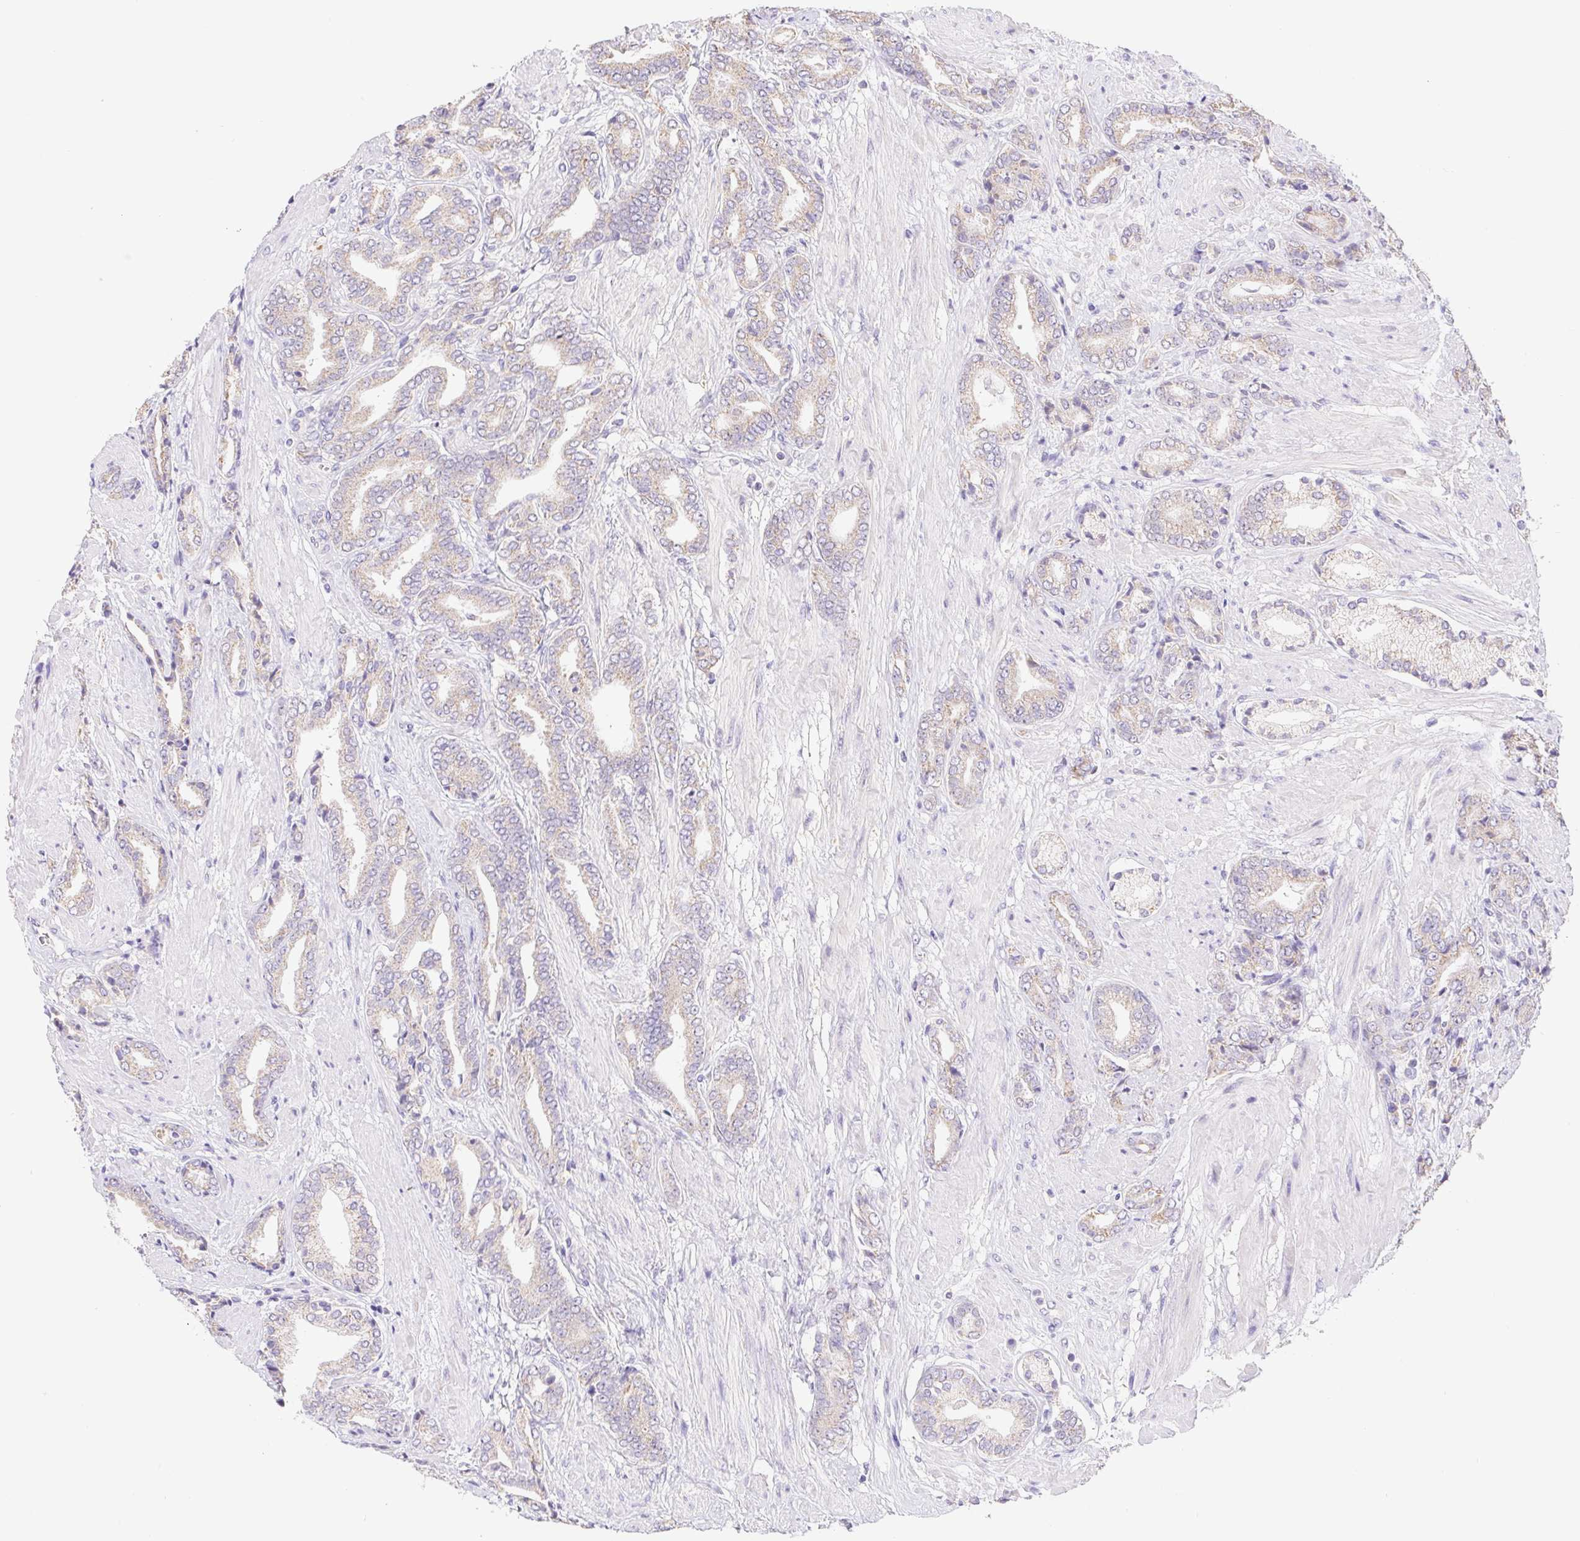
{"staining": {"intensity": "weak", "quantity": "25%-75%", "location": "cytoplasmic/membranous"}, "tissue": "prostate cancer", "cell_type": "Tumor cells", "image_type": "cancer", "snomed": [{"axis": "morphology", "description": "Adenocarcinoma, High grade"}, {"axis": "topography", "description": "Prostate"}], "caption": "This is a photomicrograph of immunohistochemistry staining of prostate high-grade adenocarcinoma, which shows weak expression in the cytoplasmic/membranous of tumor cells.", "gene": "FKBP6", "patient": {"sex": "male", "age": 56}}